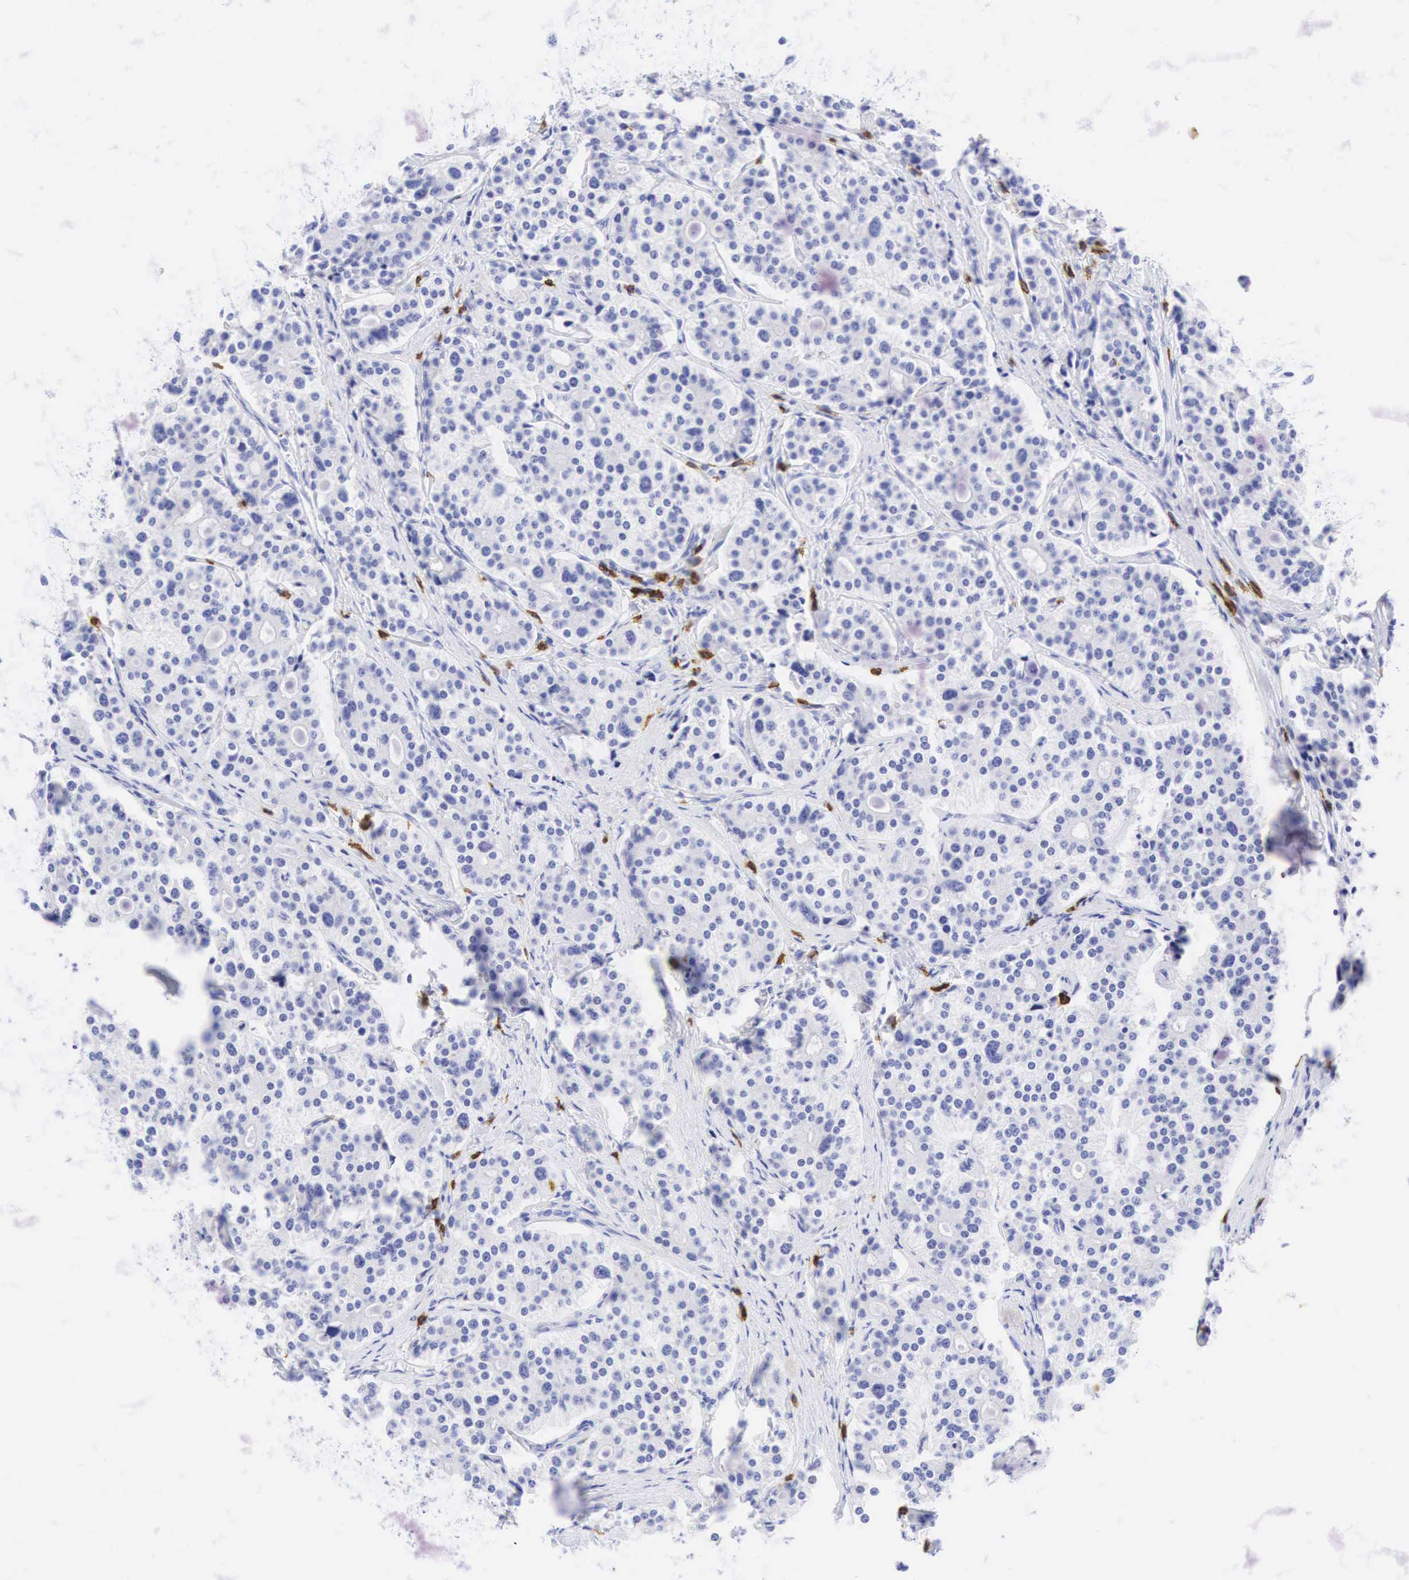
{"staining": {"intensity": "negative", "quantity": "none", "location": "none"}, "tissue": "carcinoid", "cell_type": "Tumor cells", "image_type": "cancer", "snomed": [{"axis": "morphology", "description": "Carcinoid, malignant, NOS"}, {"axis": "topography", "description": "Small intestine"}], "caption": "The micrograph reveals no staining of tumor cells in carcinoid.", "gene": "CD8A", "patient": {"sex": "male", "age": 63}}